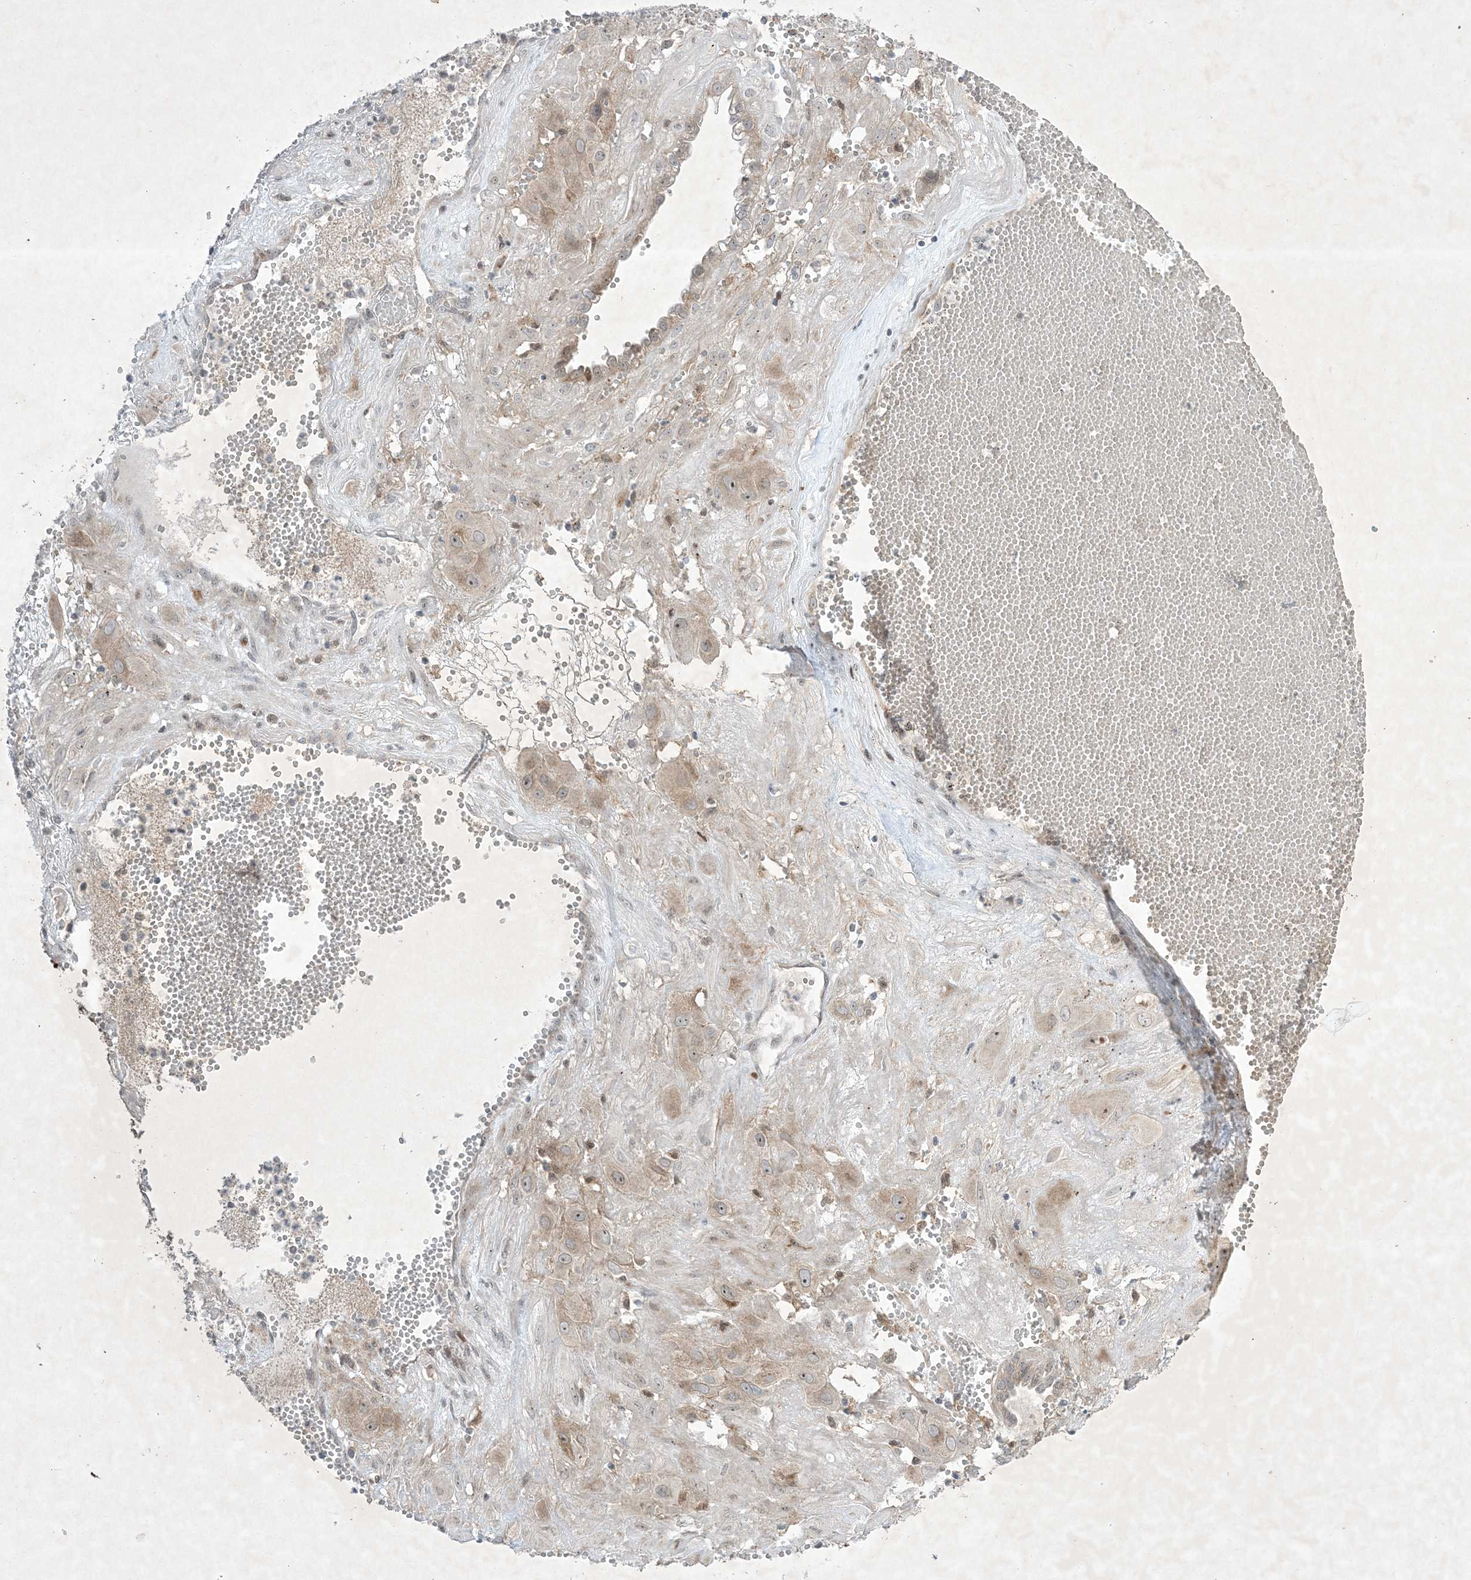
{"staining": {"intensity": "weak", "quantity": "25%-75%", "location": "cytoplasmic/membranous,nuclear"}, "tissue": "cervical cancer", "cell_type": "Tumor cells", "image_type": "cancer", "snomed": [{"axis": "morphology", "description": "Squamous cell carcinoma, NOS"}, {"axis": "topography", "description": "Cervix"}], "caption": "High-magnification brightfield microscopy of cervical cancer stained with DAB (brown) and counterstained with hematoxylin (blue). tumor cells exhibit weak cytoplasmic/membranous and nuclear expression is appreciated in about25%-75% of cells. Nuclei are stained in blue.", "gene": "SOGA3", "patient": {"sex": "female", "age": 34}}